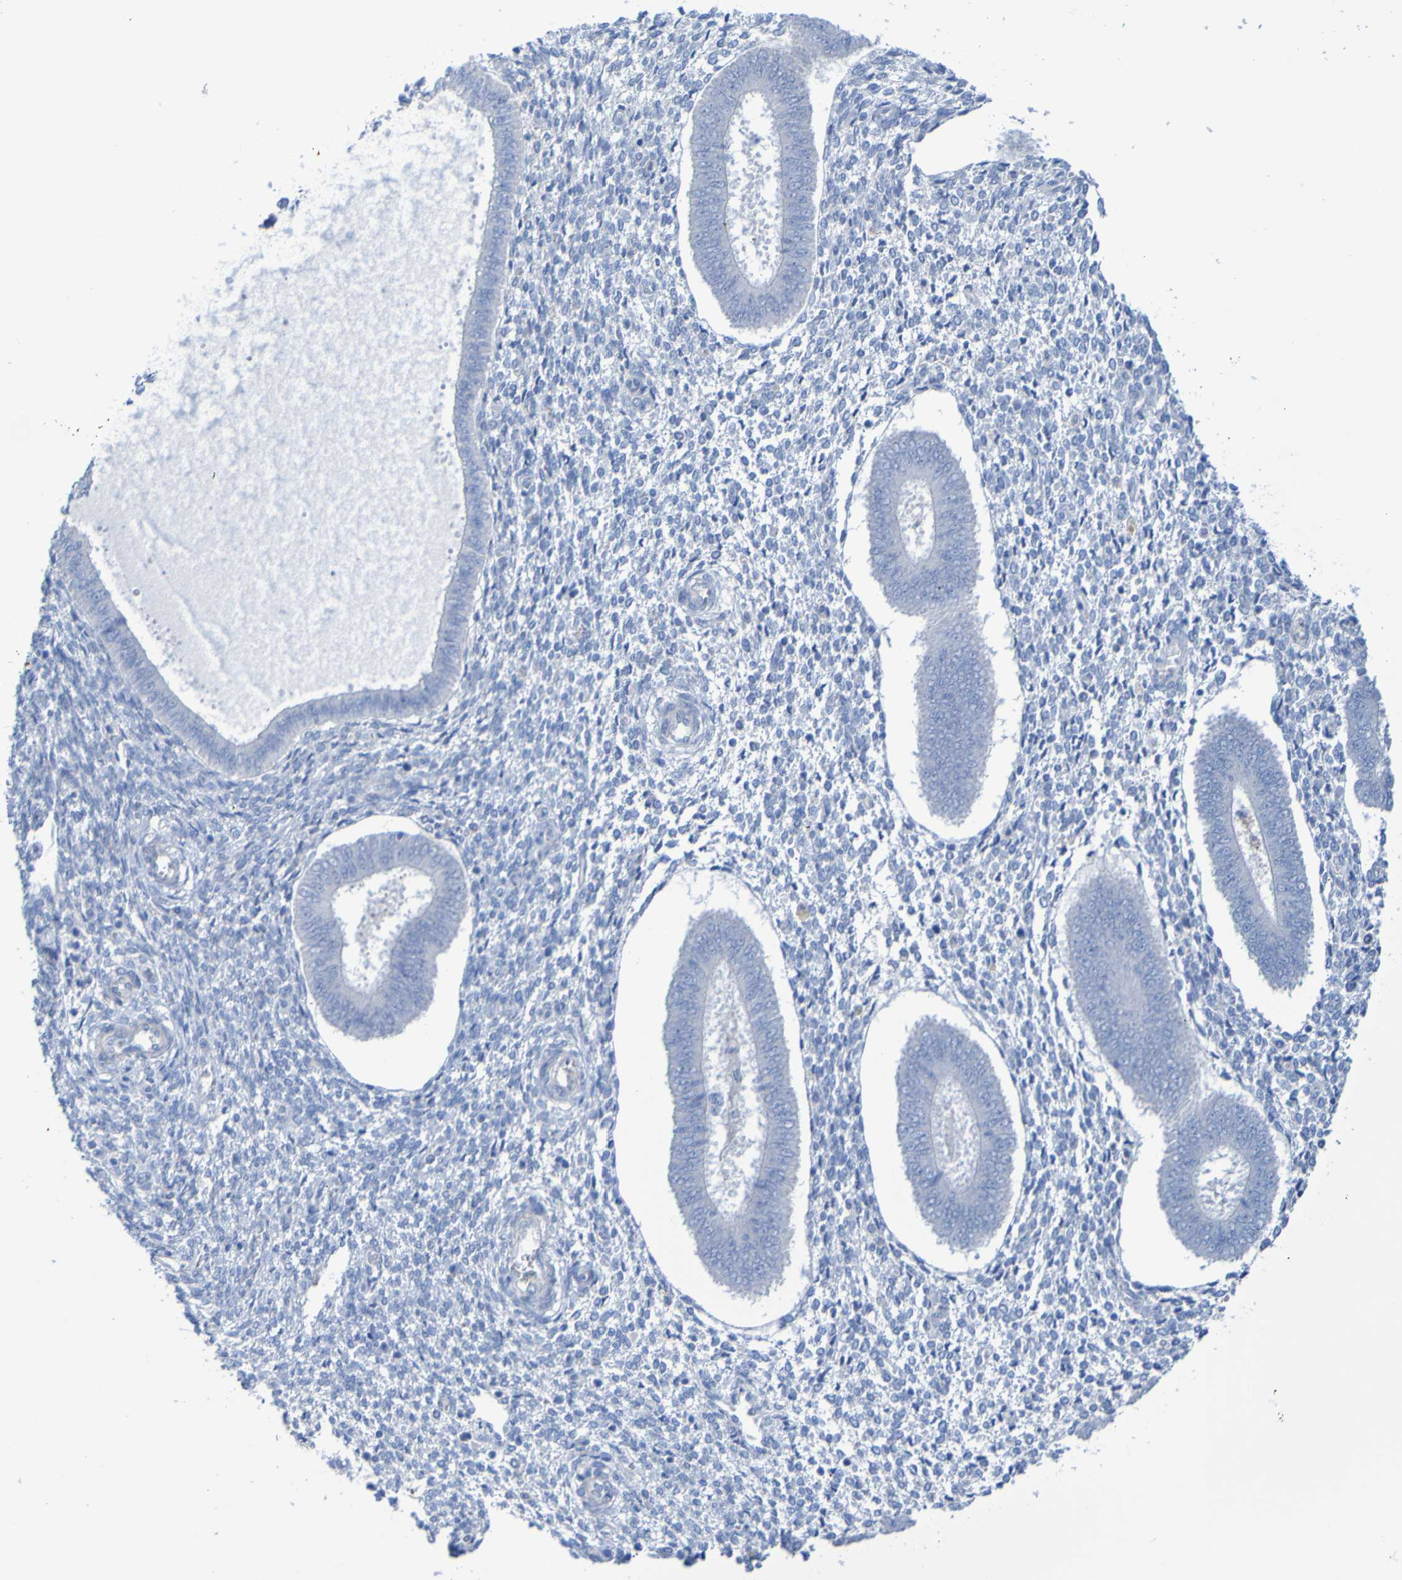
{"staining": {"intensity": "negative", "quantity": "none", "location": "none"}, "tissue": "endometrium", "cell_type": "Cells in endometrial stroma", "image_type": "normal", "snomed": [{"axis": "morphology", "description": "Normal tissue, NOS"}, {"axis": "topography", "description": "Endometrium"}], "caption": "This image is of normal endometrium stained with immunohistochemistry to label a protein in brown with the nuclei are counter-stained blue. There is no staining in cells in endometrial stroma. (DAB IHC visualized using brightfield microscopy, high magnification).", "gene": "ACMSD", "patient": {"sex": "female", "age": 35}}